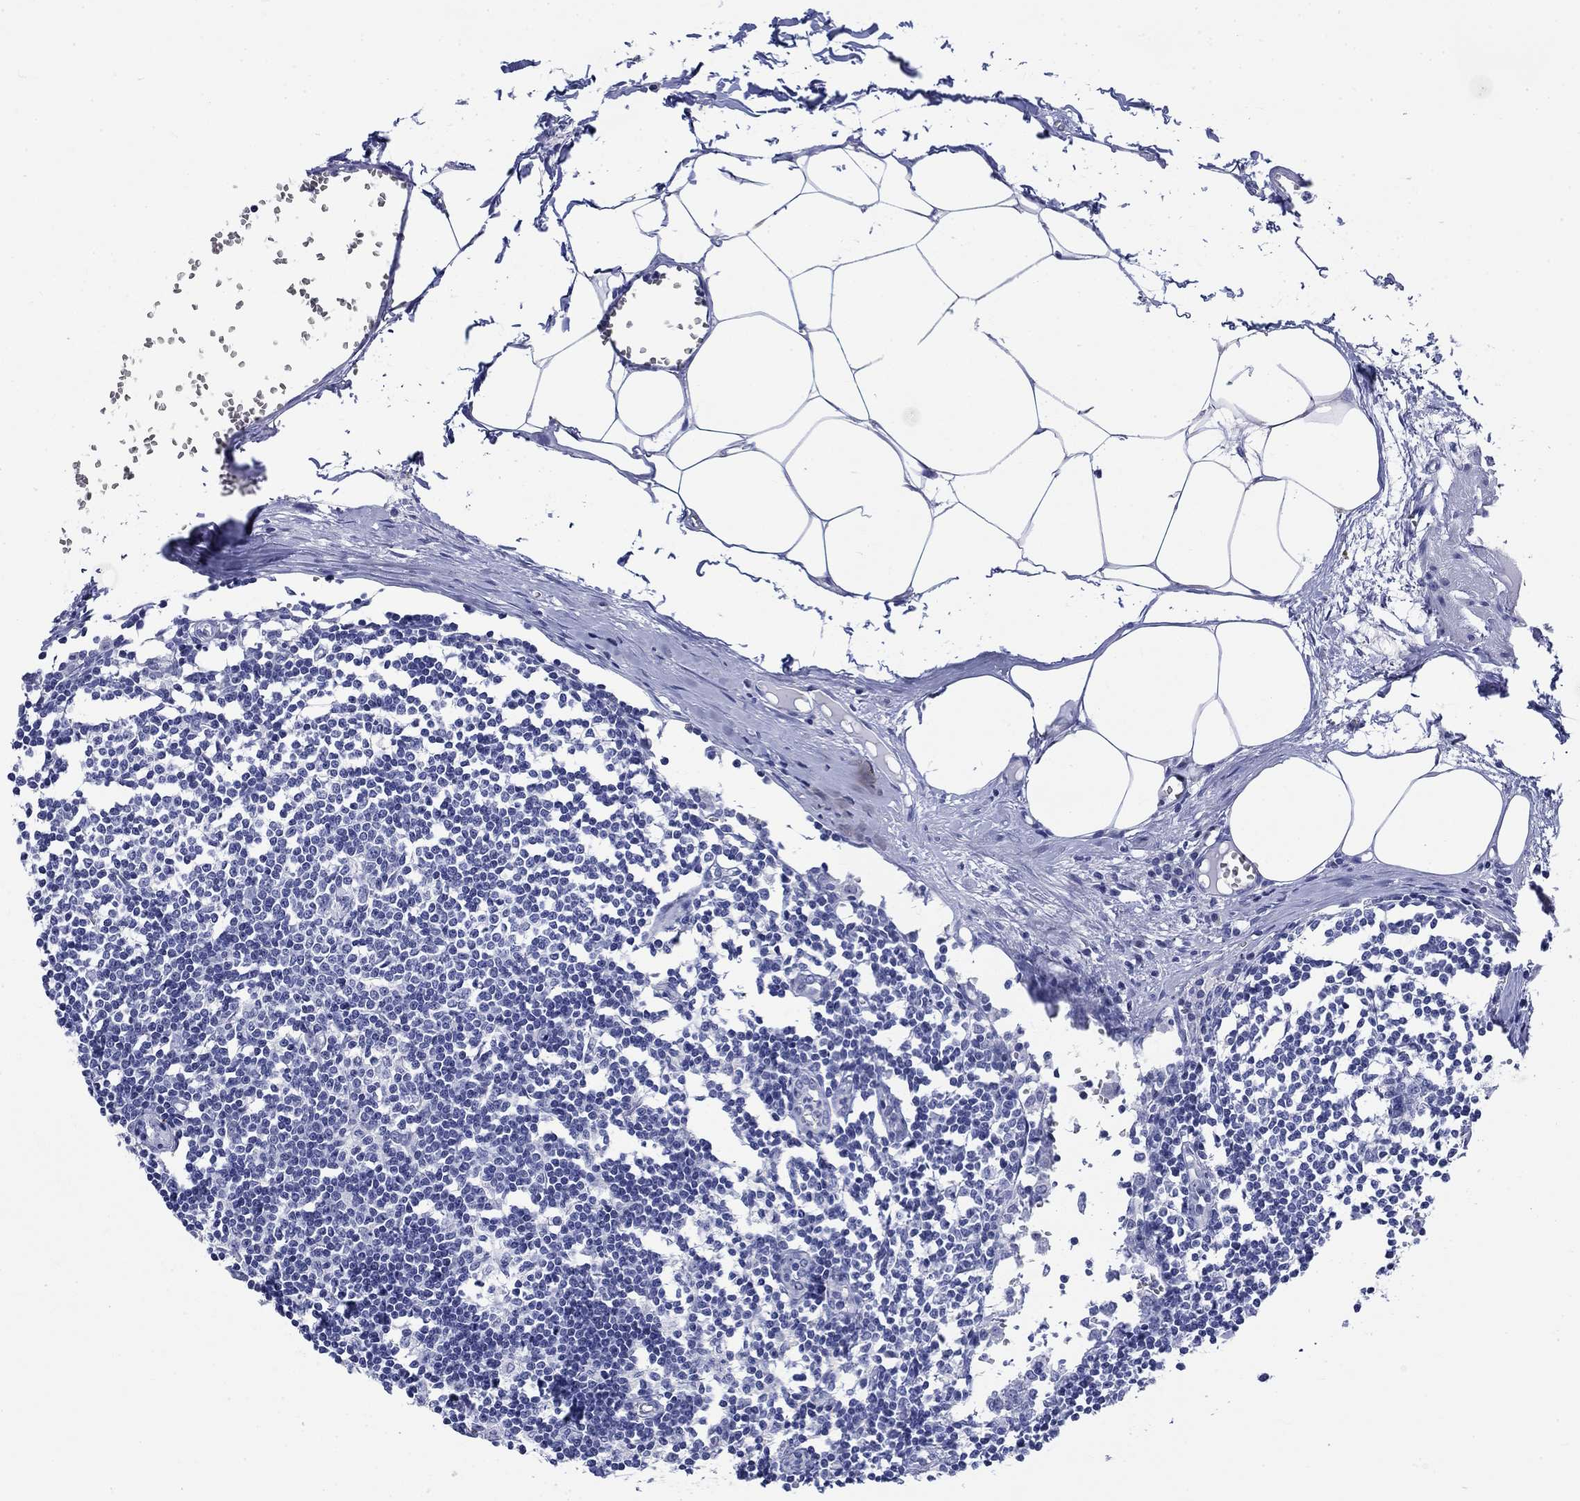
{"staining": {"intensity": "negative", "quantity": "none", "location": "none"}, "tissue": "lymph node", "cell_type": "Germinal center cells", "image_type": "normal", "snomed": [{"axis": "morphology", "description": "Normal tissue, NOS"}, {"axis": "topography", "description": "Lymph node"}], "caption": "This is an immunohistochemistry (IHC) histopathology image of benign human lymph node. There is no expression in germinal center cells.", "gene": "KRT76", "patient": {"sex": "male", "age": 59}}